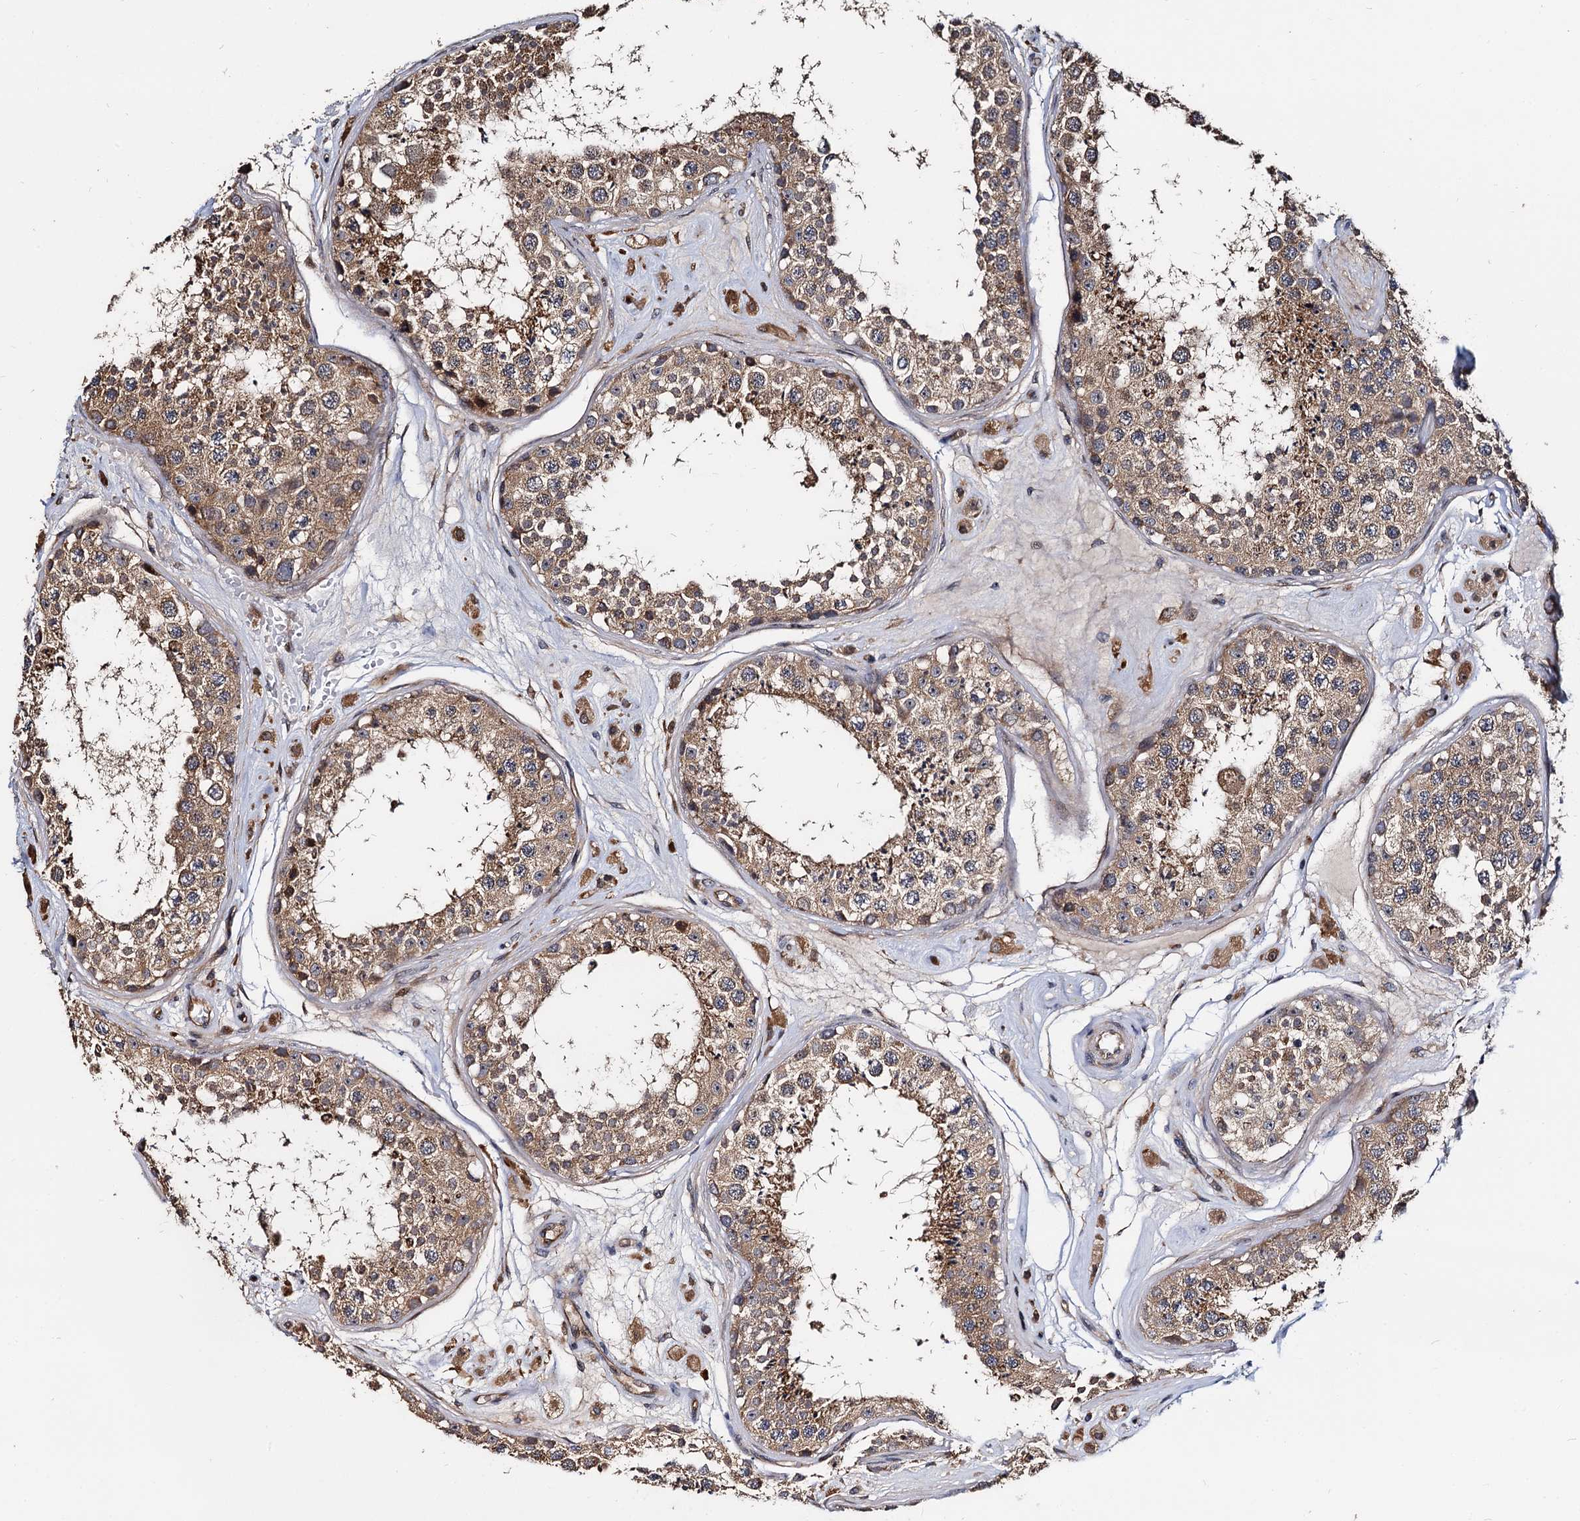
{"staining": {"intensity": "moderate", "quantity": ">75%", "location": "cytoplasmic/membranous"}, "tissue": "testis", "cell_type": "Cells in seminiferous ducts", "image_type": "normal", "snomed": [{"axis": "morphology", "description": "Normal tissue, NOS"}, {"axis": "topography", "description": "Testis"}], "caption": "Cells in seminiferous ducts show medium levels of moderate cytoplasmic/membranous expression in about >75% of cells in unremarkable human testis. (DAB IHC, brown staining for protein, blue staining for nuclei).", "gene": "WWC3", "patient": {"sex": "male", "age": 25}}